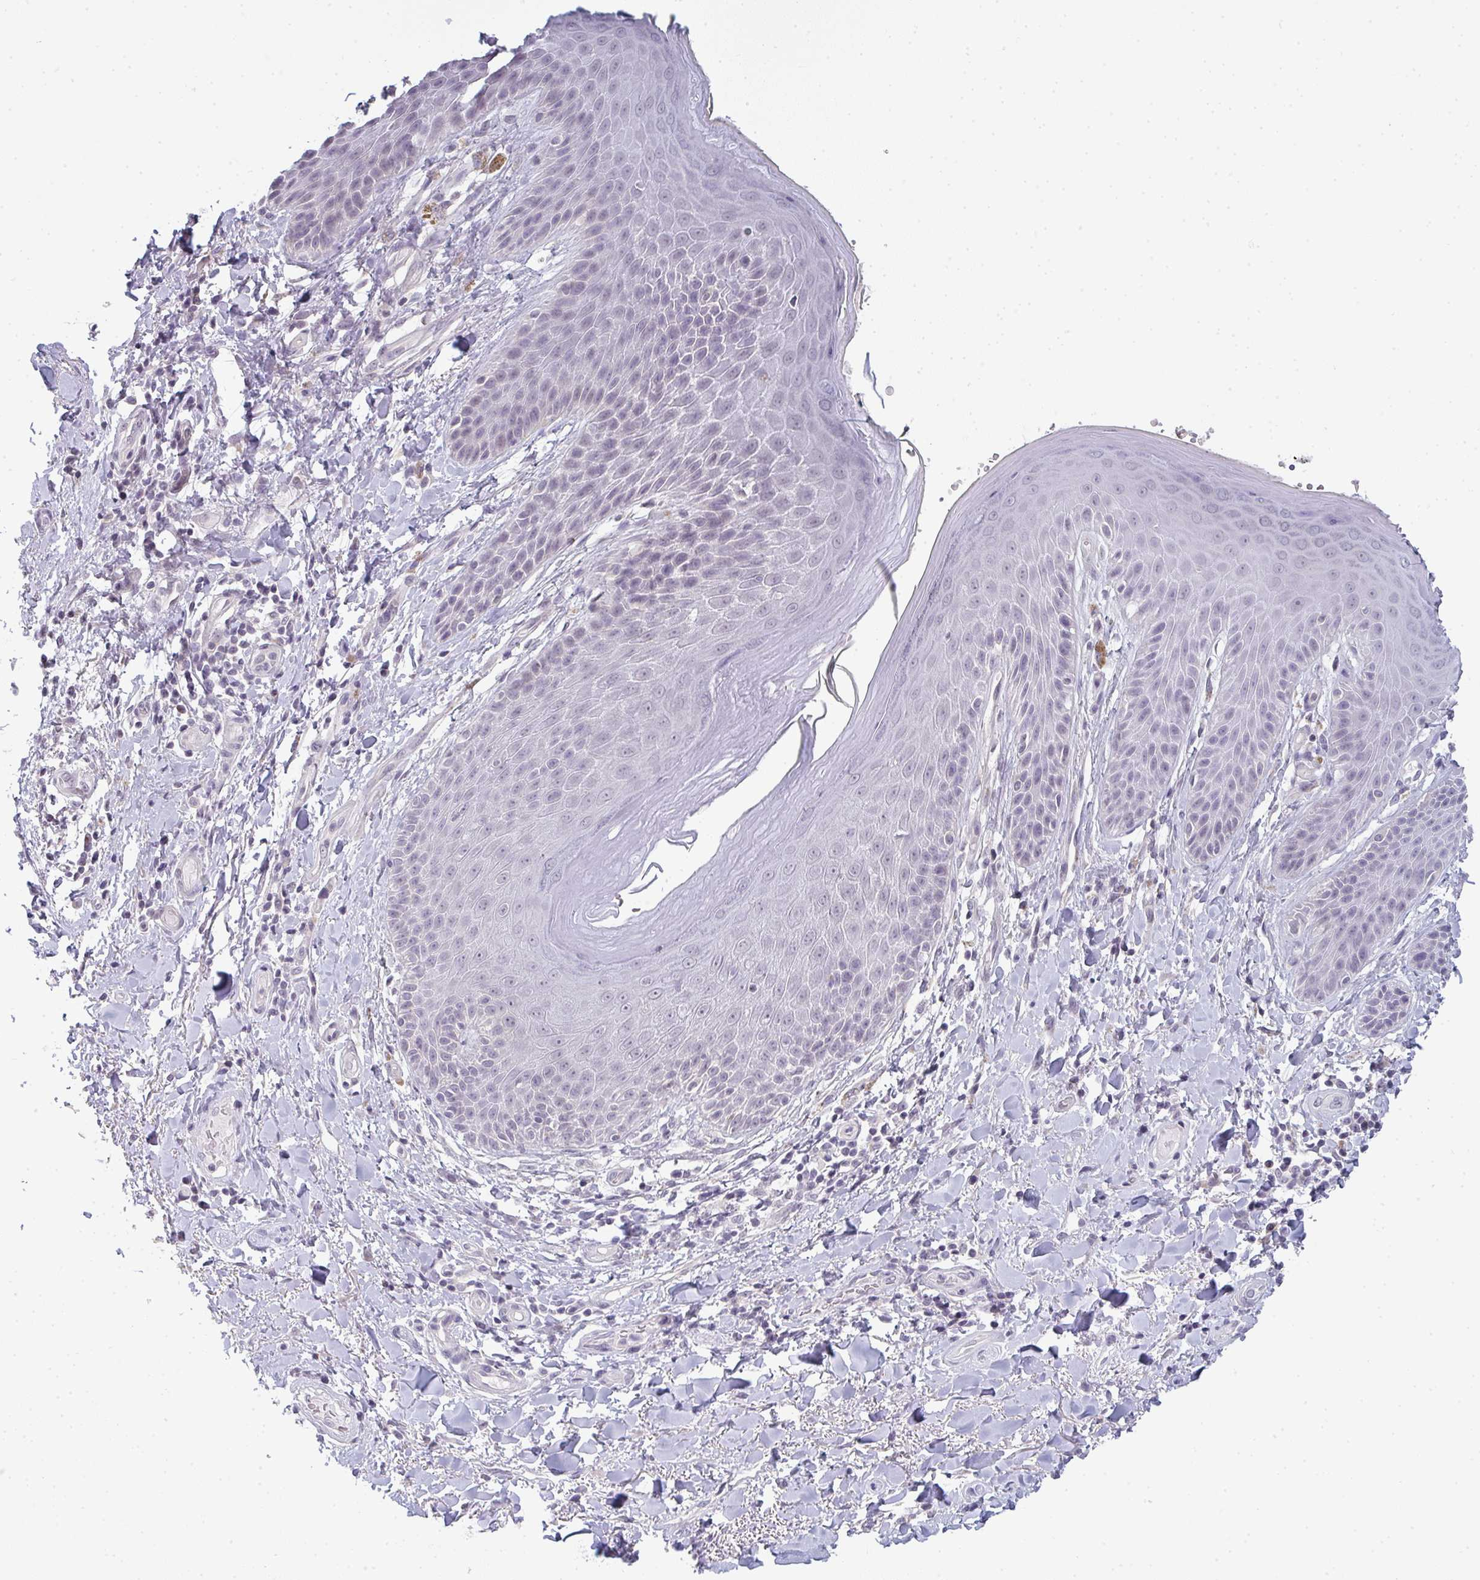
{"staining": {"intensity": "moderate", "quantity": "<25%", "location": "cytoplasmic/membranous"}, "tissue": "skin", "cell_type": "Epidermal cells", "image_type": "normal", "snomed": [{"axis": "morphology", "description": "Normal tissue, NOS"}, {"axis": "topography", "description": "Anal"}, {"axis": "topography", "description": "Peripheral nerve tissue"}], "caption": "Immunohistochemical staining of unremarkable human skin exhibits <25% levels of moderate cytoplasmic/membranous protein positivity in approximately <25% of epidermal cells. (DAB = brown stain, brightfield microscopy at high magnification).", "gene": "TEX33", "patient": {"sex": "male", "age": 51}}